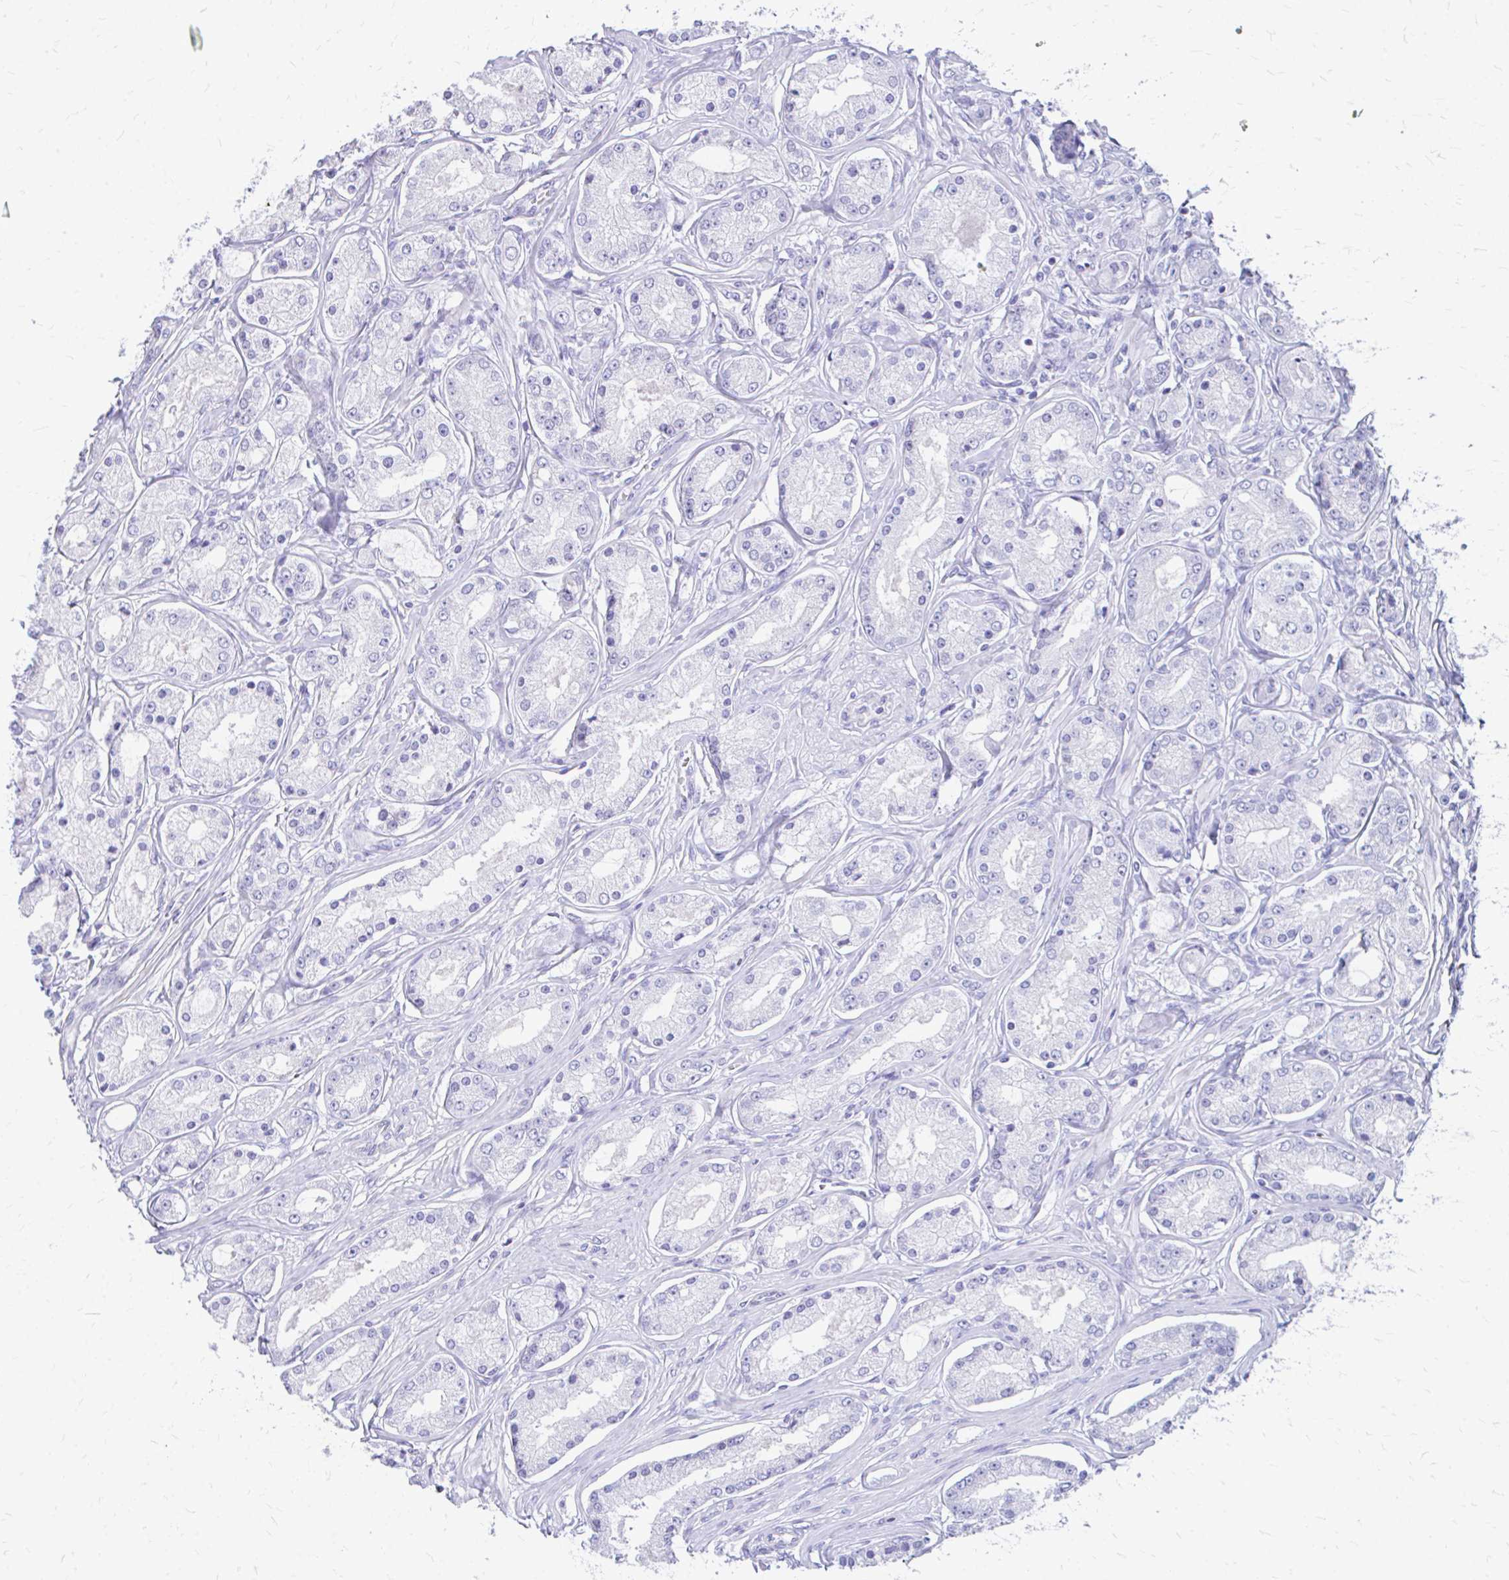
{"staining": {"intensity": "negative", "quantity": "none", "location": "none"}, "tissue": "prostate cancer", "cell_type": "Tumor cells", "image_type": "cancer", "snomed": [{"axis": "morphology", "description": "Adenocarcinoma, High grade"}, {"axis": "topography", "description": "Prostate"}], "caption": "Immunohistochemical staining of prostate adenocarcinoma (high-grade) reveals no significant staining in tumor cells.", "gene": "KRIT1", "patient": {"sex": "male", "age": 66}}